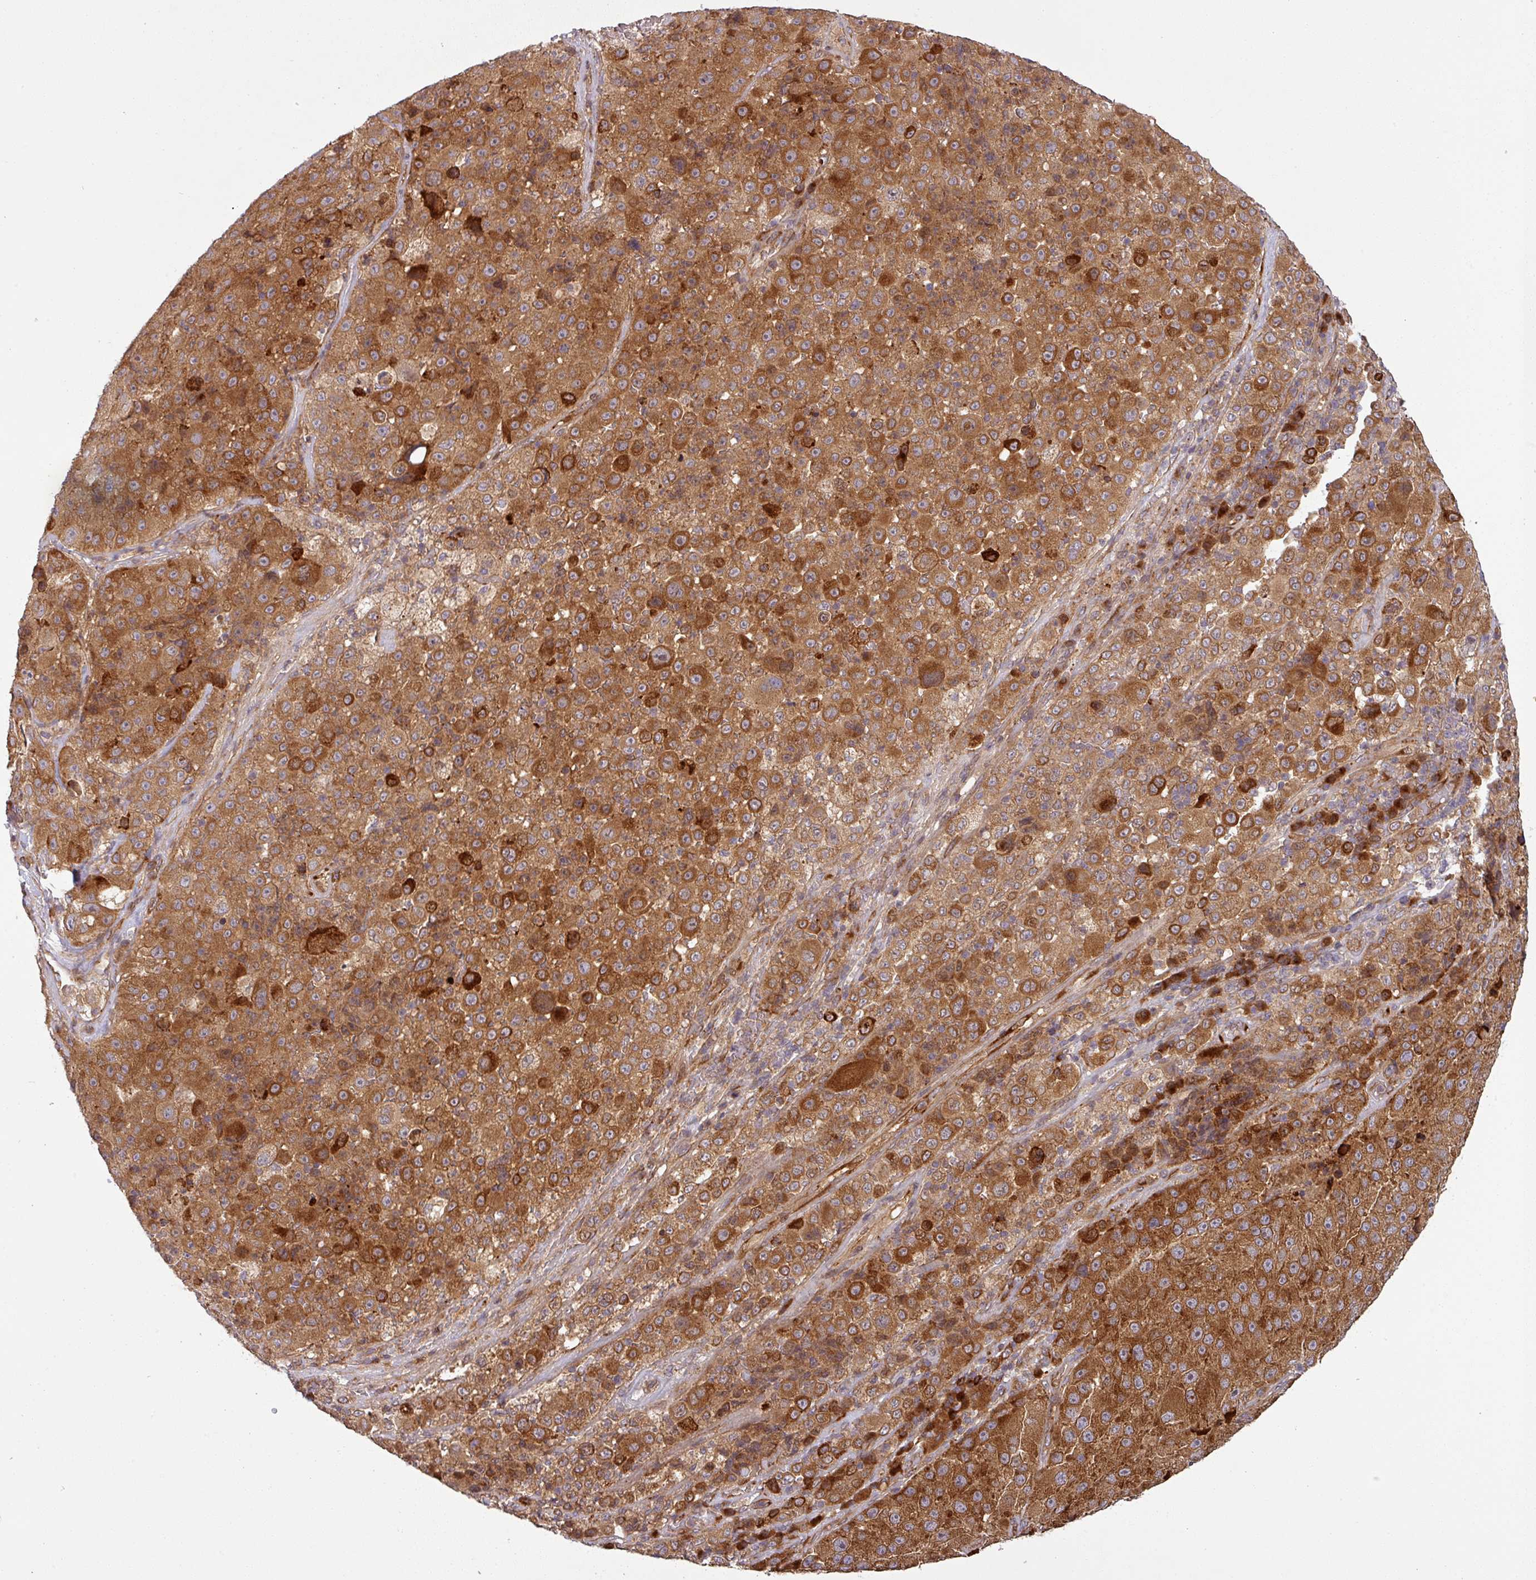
{"staining": {"intensity": "strong", "quantity": ">75%", "location": "cytoplasmic/membranous"}, "tissue": "melanoma", "cell_type": "Tumor cells", "image_type": "cancer", "snomed": [{"axis": "morphology", "description": "Malignant melanoma, Metastatic site"}, {"axis": "topography", "description": "Lymph node"}], "caption": "Immunohistochemical staining of melanoma exhibits strong cytoplasmic/membranous protein staining in approximately >75% of tumor cells.", "gene": "ART1", "patient": {"sex": "male", "age": 62}}